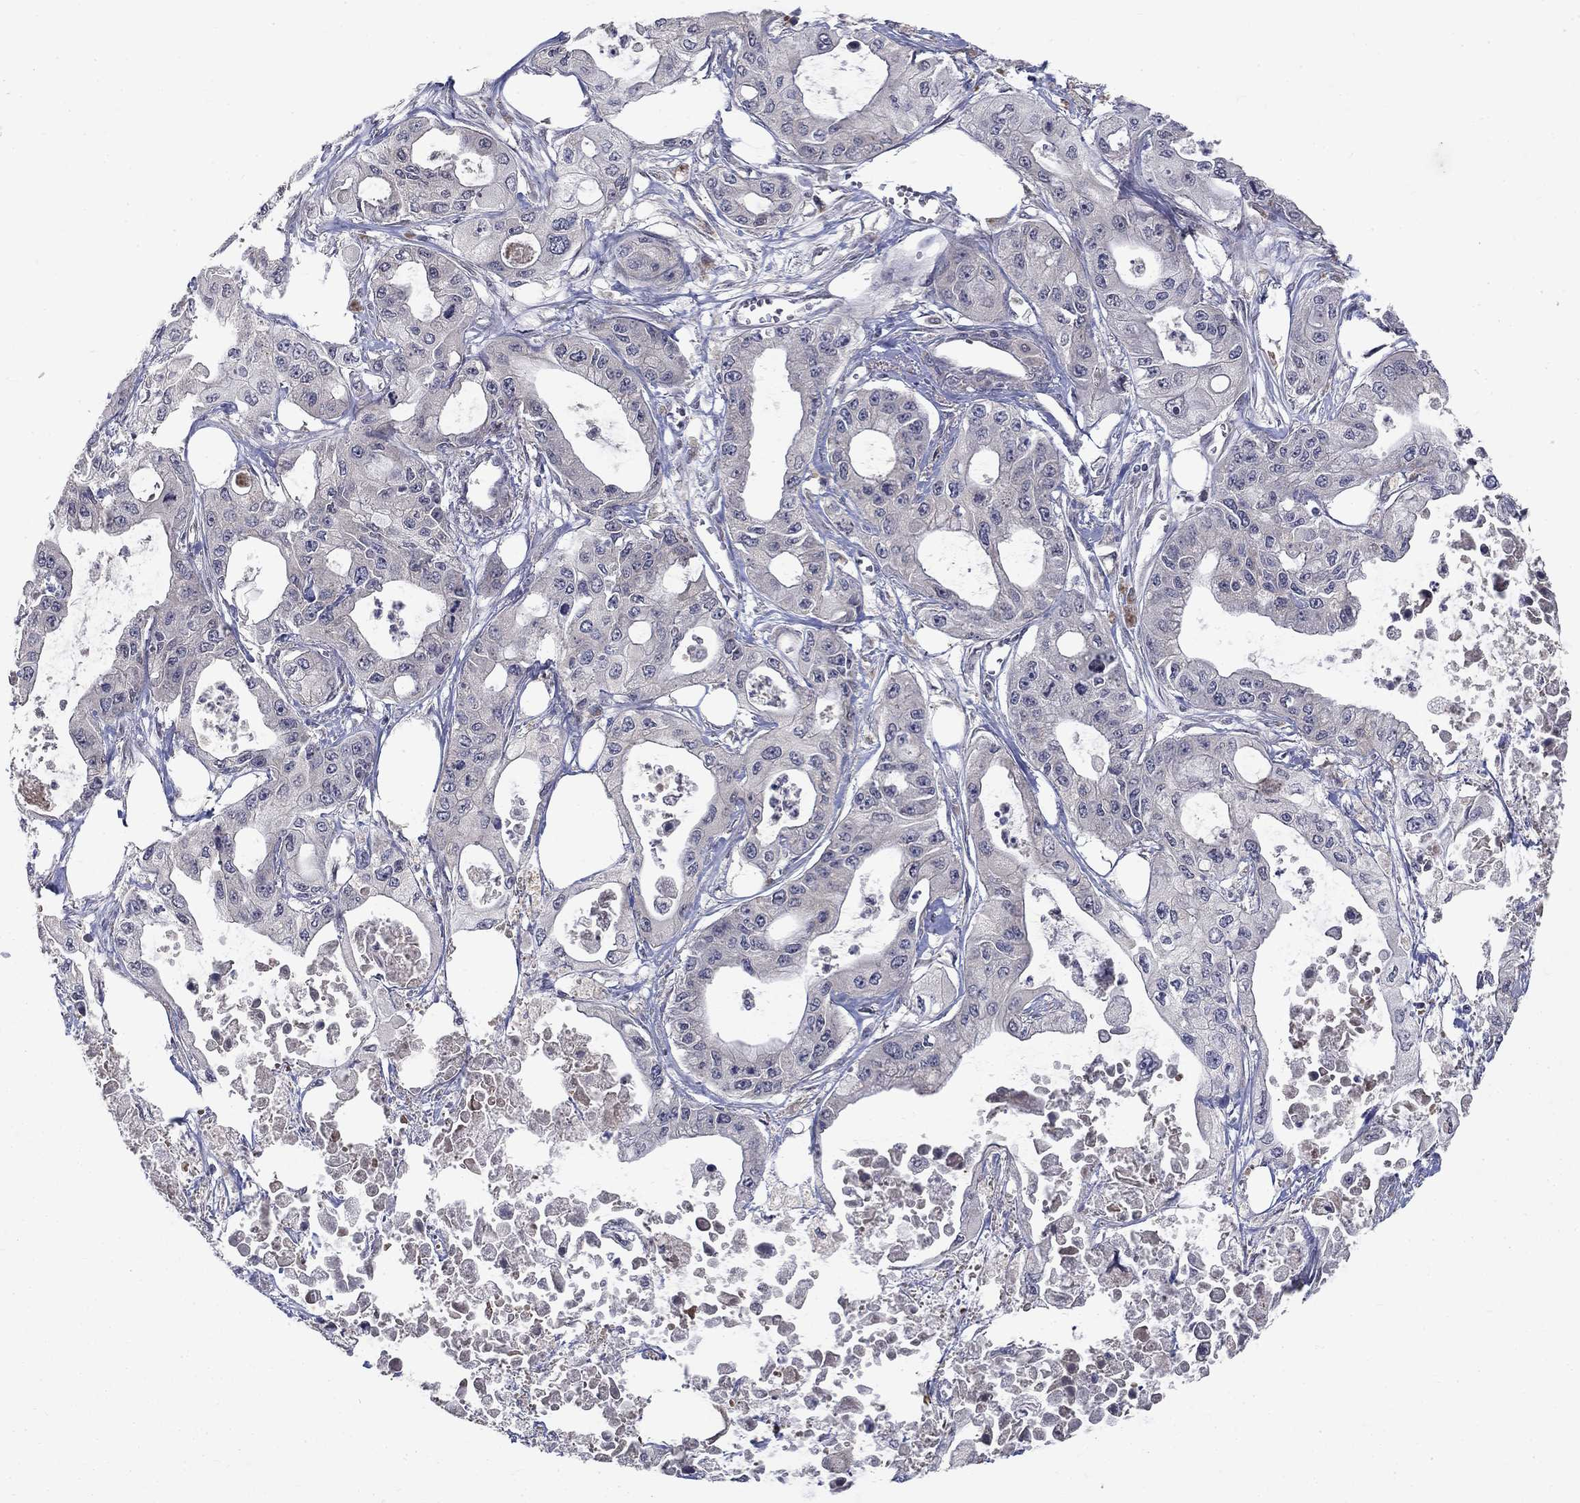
{"staining": {"intensity": "negative", "quantity": "none", "location": "none"}, "tissue": "pancreatic cancer", "cell_type": "Tumor cells", "image_type": "cancer", "snomed": [{"axis": "morphology", "description": "Adenocarcinoma, NOS"}, {"axis": "topography", "description": "Pancreas"}], "caption": "High magnification brightfield microscopy of pancreatic cancer stained with DAB (3,3'-diaminobenzidine) (brown) and counterstained with hematoxylin (blue): tumor cells show no significant positivity.", "gene": "FAM3B", "patient": {"sex": "male", "age": 70}}